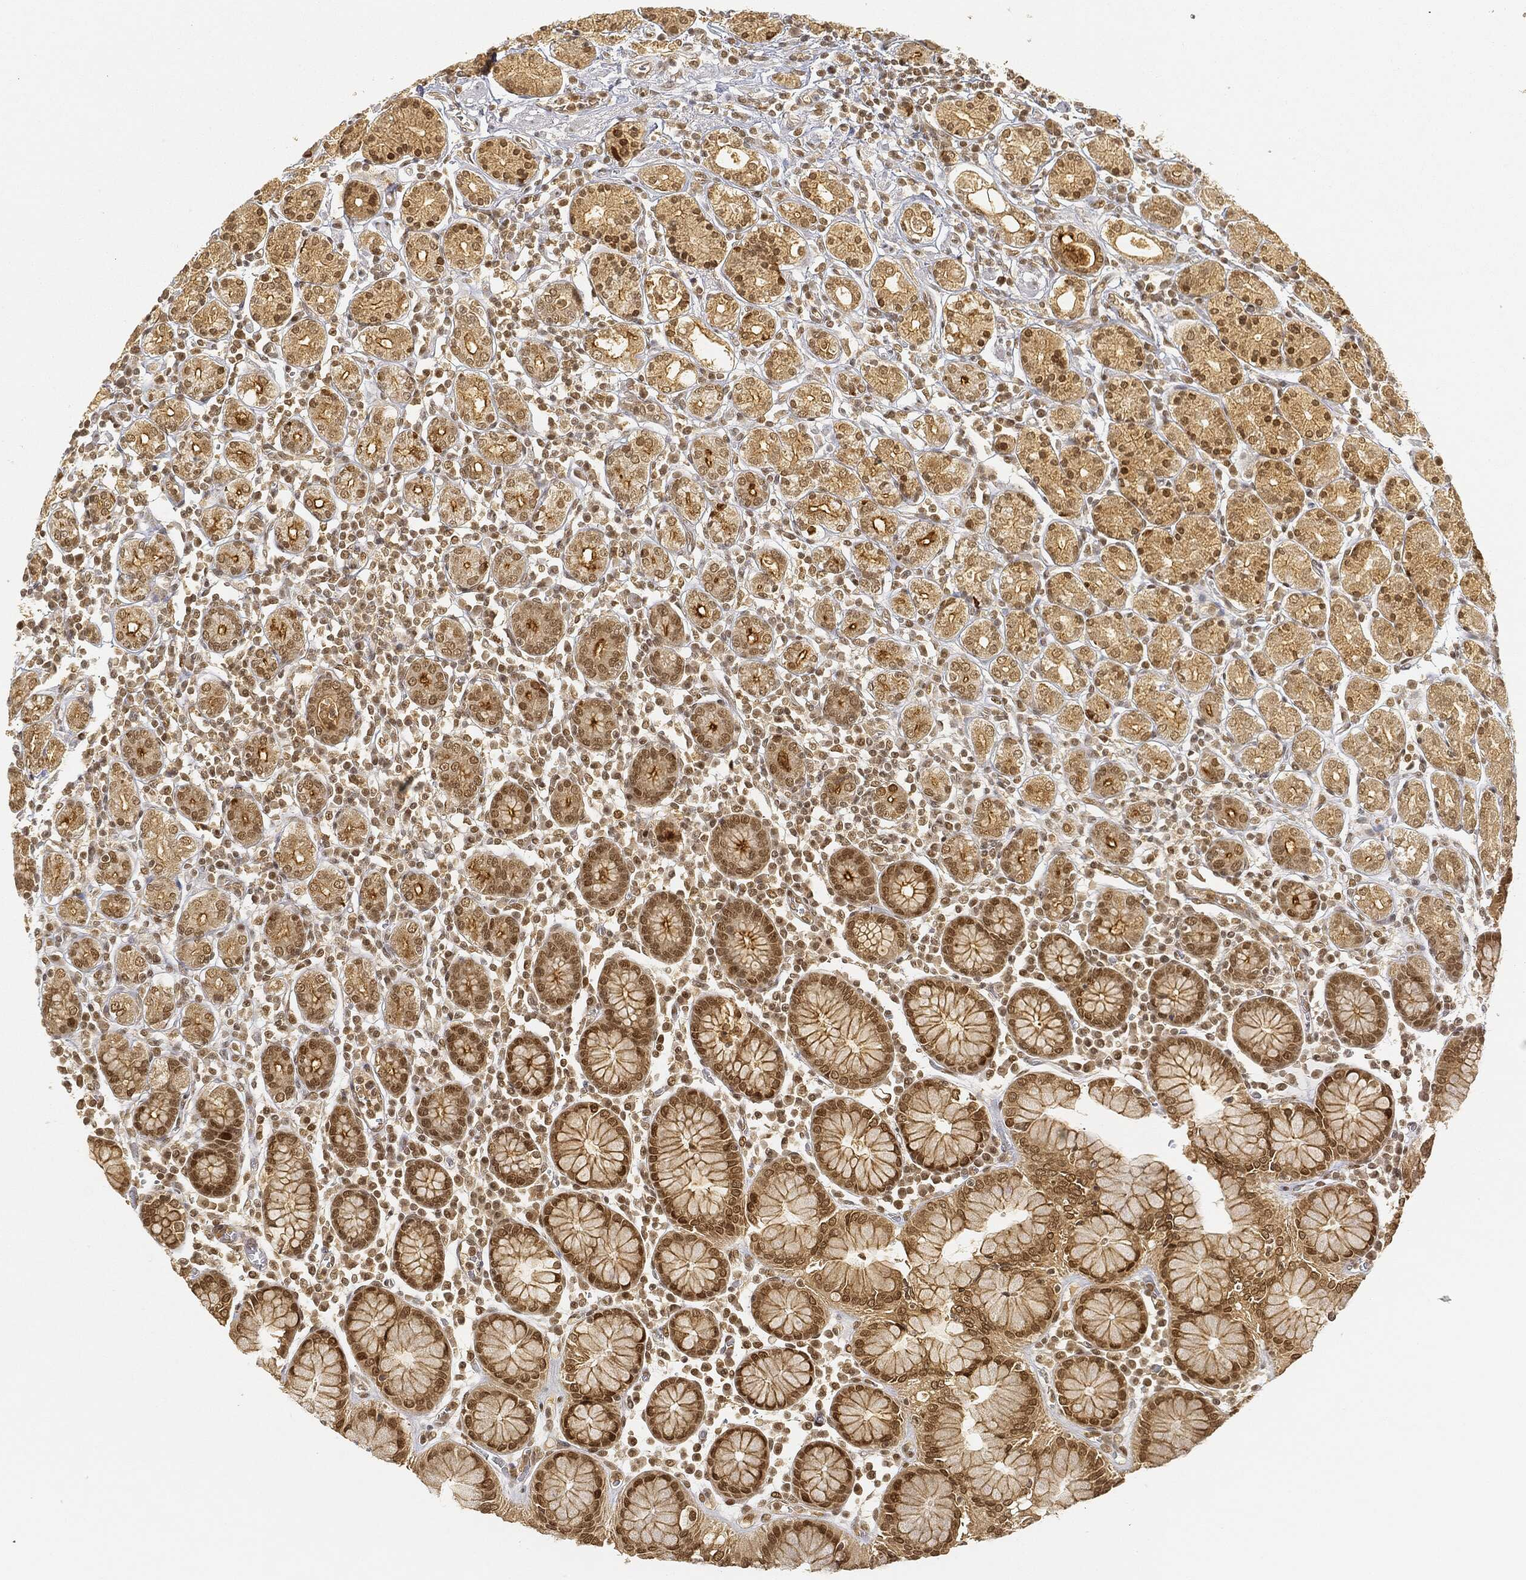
{"staining": {"intensity": "strong", "quantity": "<25%", "location": "nuclear"}, "tissue": "stomach", "cell_type": "Glandular cells", "image_type": "normal", "snomed": [{"axis": "morphology", "description": "Normal tissue, NOS"}, {"axis": "topography", "description": "Stomach, upper"}, {"axis": "topography", "description": "Stomach"}], "caption": "A high-resolution micrograph shows immunohistochemistry staining of benign stomach, which exhibits strong nuclear positivity in about <25% of glandular cells.", "gene": "CIB1", "patient": {"sex": "male", "age": 62}}